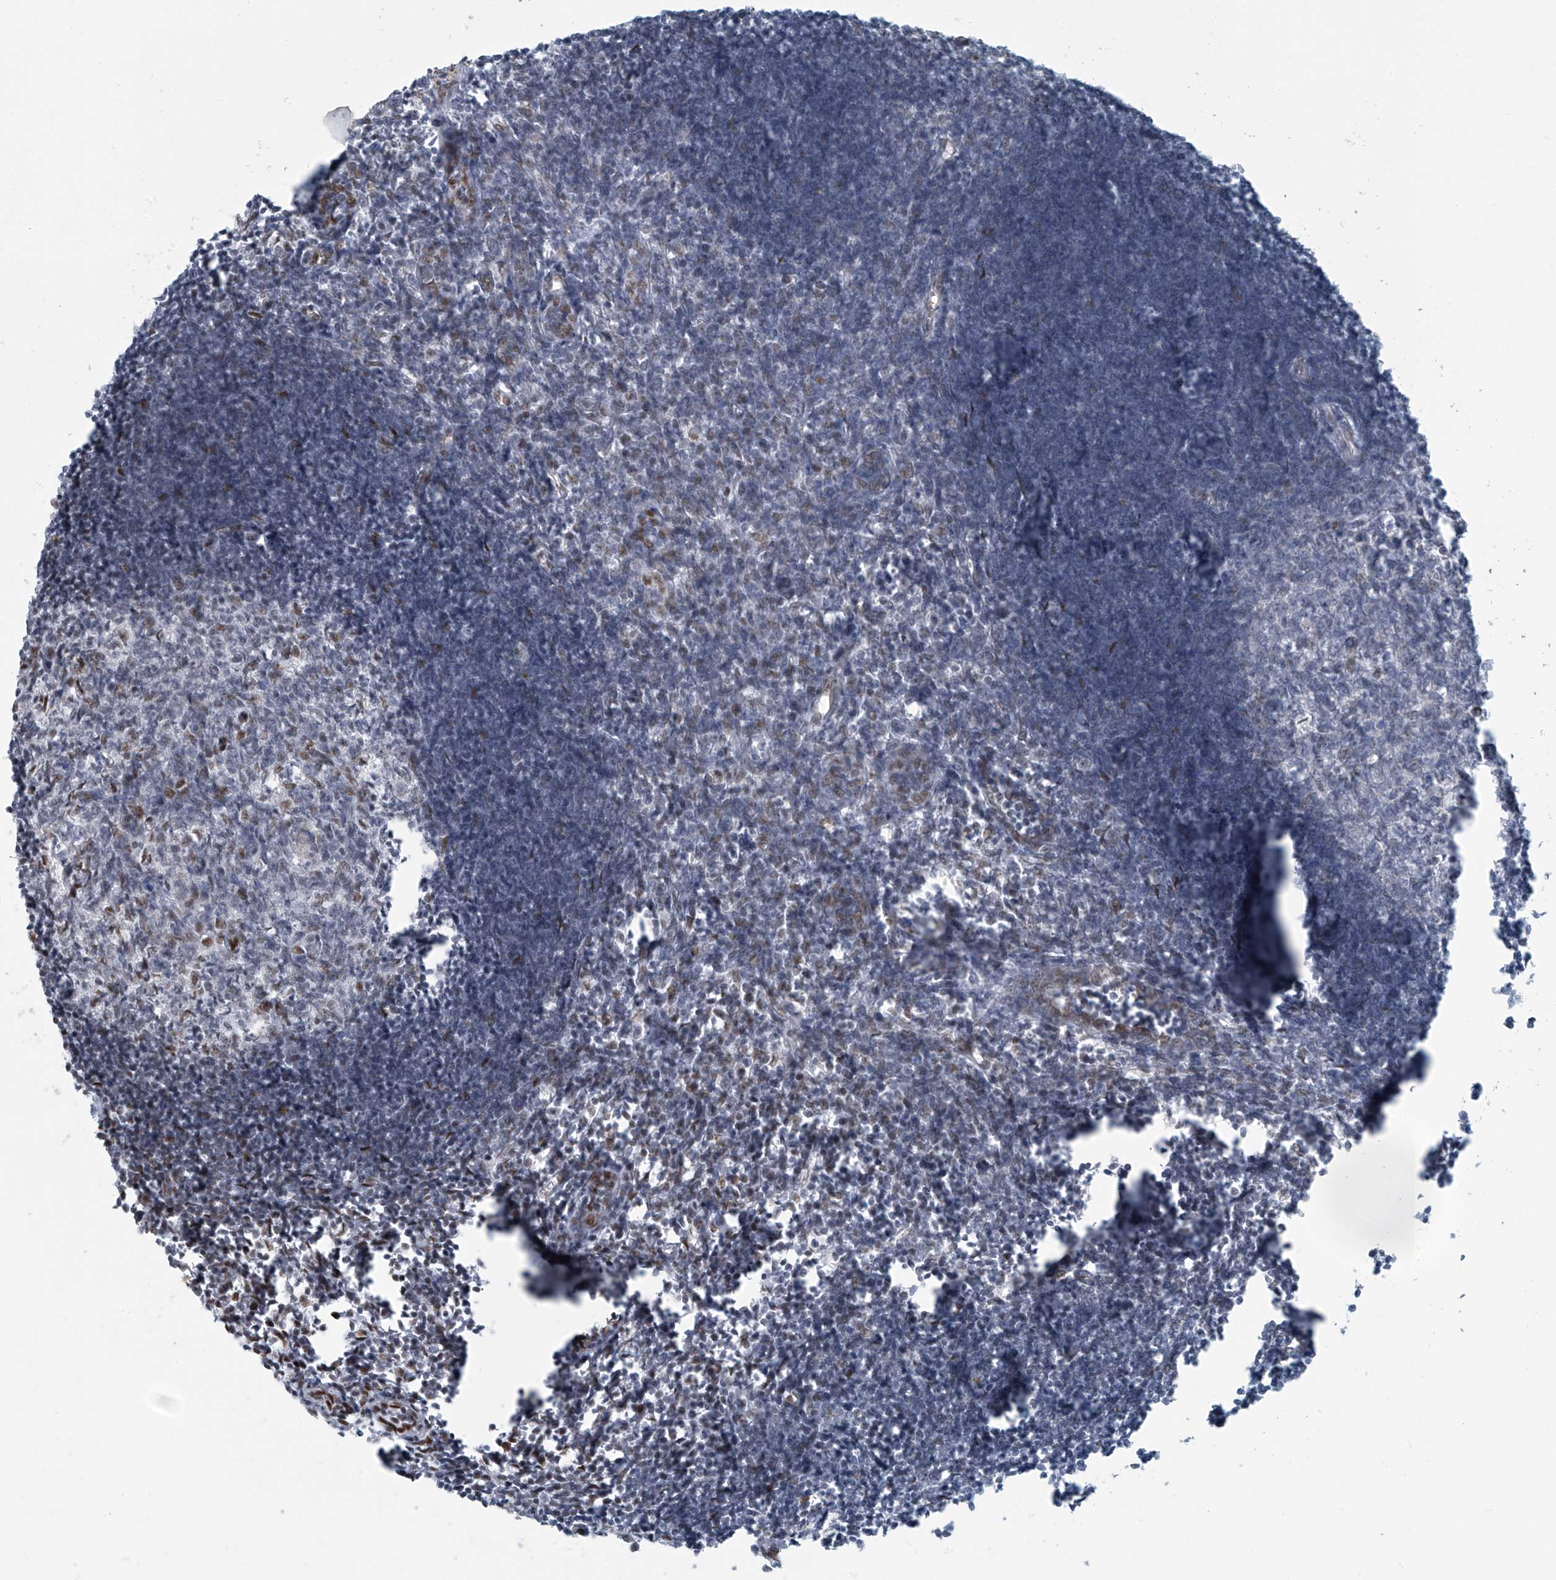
{"staining": {"intensity": "moderate", "quantity": "<25%", "location": "nuclear"}, "tissue": "lymph node", "cell_type": "Germinal center cells", "image_type": "normal", "snomed": [{"axis": "morphology", "description": "Normal tissue, NOS"}, {"axis": "morphology", "description": "Malignant melanoma, Metastatic site"}, {"axis": "topography", "description": "Lymph node"}], "caption": "This photomicrograph reveals normal lymph node stained with immunohistochemistry to label a protein in brown. The nuclear of germinal center cells show moderate positivity for the protein. Nuclei are counter-stained blue.", "gene": "ENSG00000257390", "patient": {"sex": "male", "age": 41}}